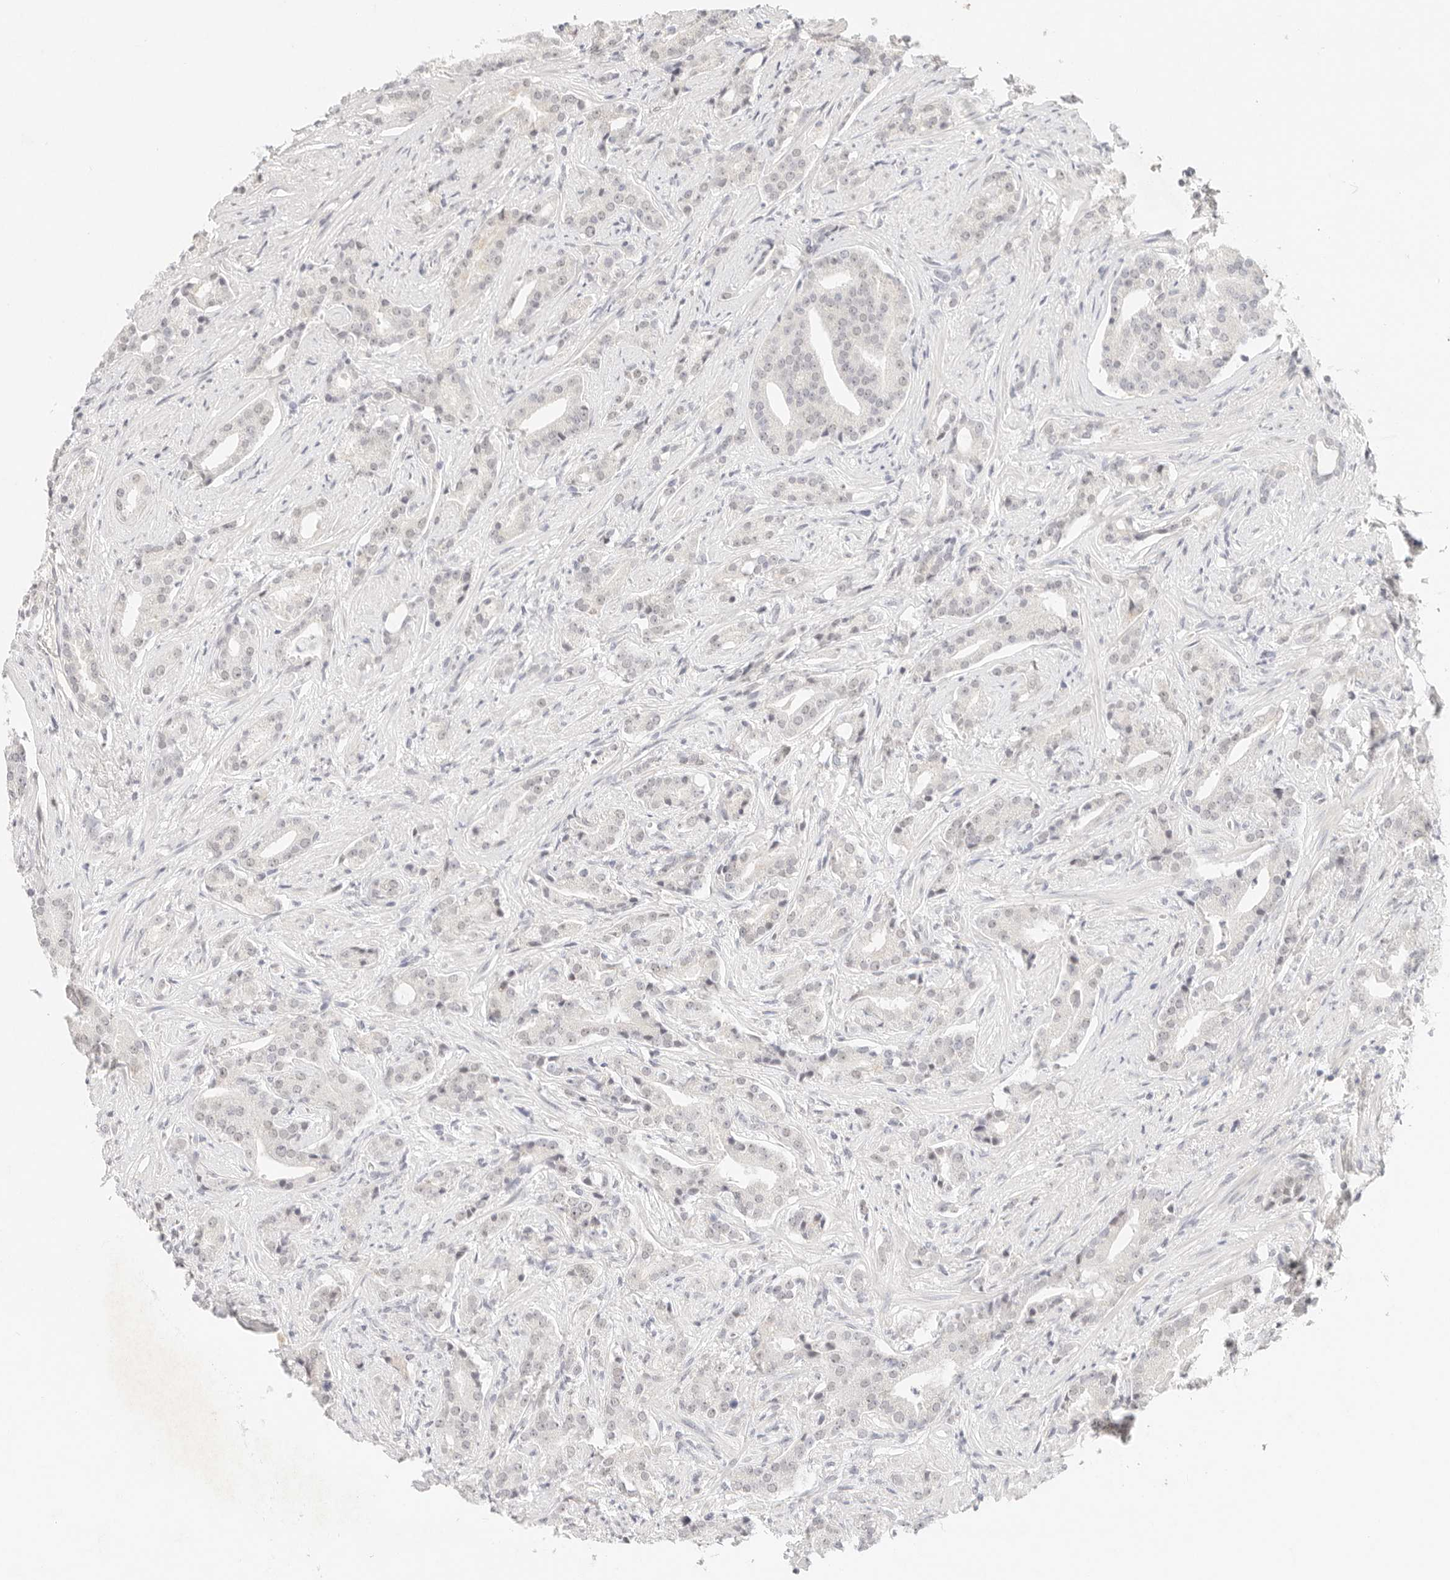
{"staining": {"intensity": "negative", "quantity": "none", "location": "none"}, "tissue": "prostate cancer", "cell_type": "Tumor cells", "image_type": "cancer", "snomed": [{"axis": "morphology", "description": "Adenocarcinoma, Low grade"}, {"axis": "topography", "description": "Prostate"}], "caption": "This histopathology image is of prostate cancer (low-grade adenocarcinoma) stained with IHC to label a protein in brown with the nuclei are counter-stained blue. There is no expression in tumor cells. The staining is performed using DAB brown chromogen with nuclei counter-stained in using hematoxylin.", "gene": "GPR156", "patient": {"sex": "male", "age": 67}}